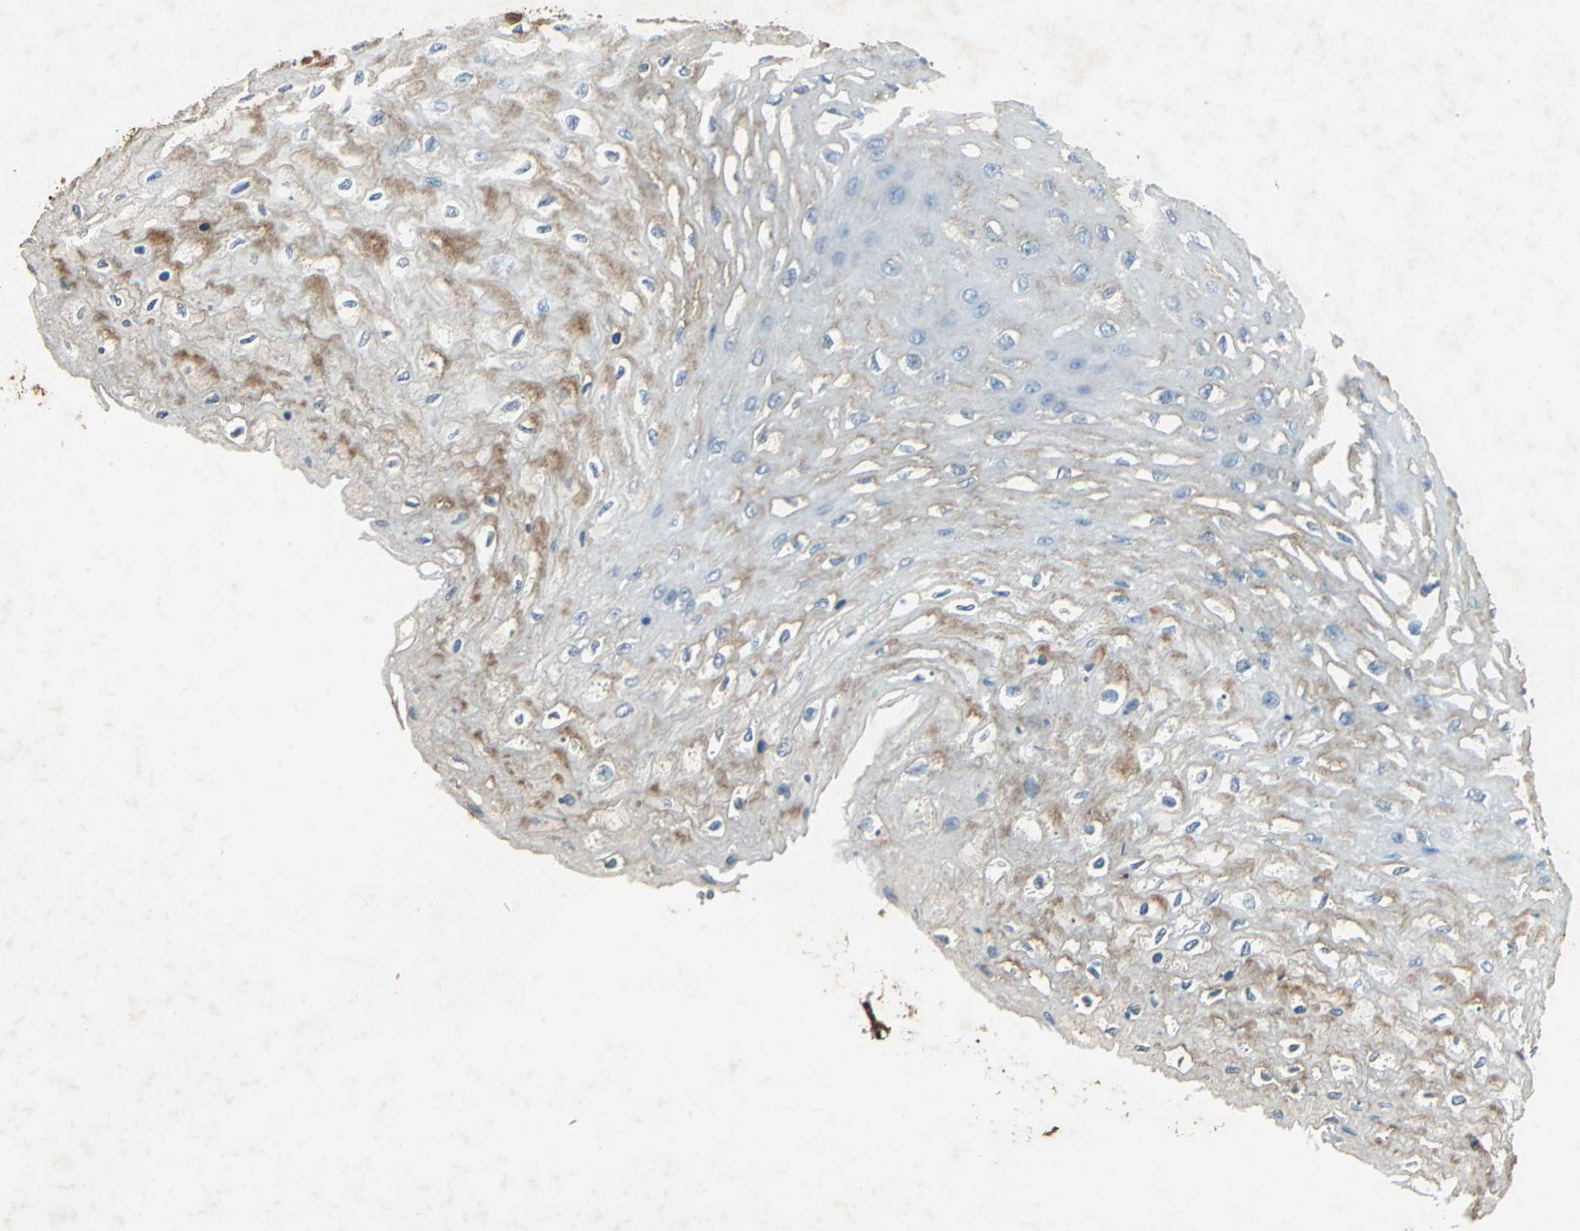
{"staining": {"intensity": "moderate", "quantity": "25%-75%", "location": "cytoplasmic/membranous"}, "tissue": "esophagus", "cell_type": "Squamous epithelial cells", "image_type": "normal", "snomed": [{"axis": "morphology", "description": "Normal tissue, NOS"}, {"axis": "topography", "description": "Esophagus"}], "caption": "A high-resolution photomicrograph shows IHC staining of normal esophagus, which demonstrates moderate cytoplasmic/membranous positivity in approximately 25%-75% of squamous epithelial cells. (DAB (3,3'-diaminobenzidine) IHC with brightfield microscopy, high magnification).", "gene": "CAMK2B", "patient": {"sex": "female", "age": 72}}